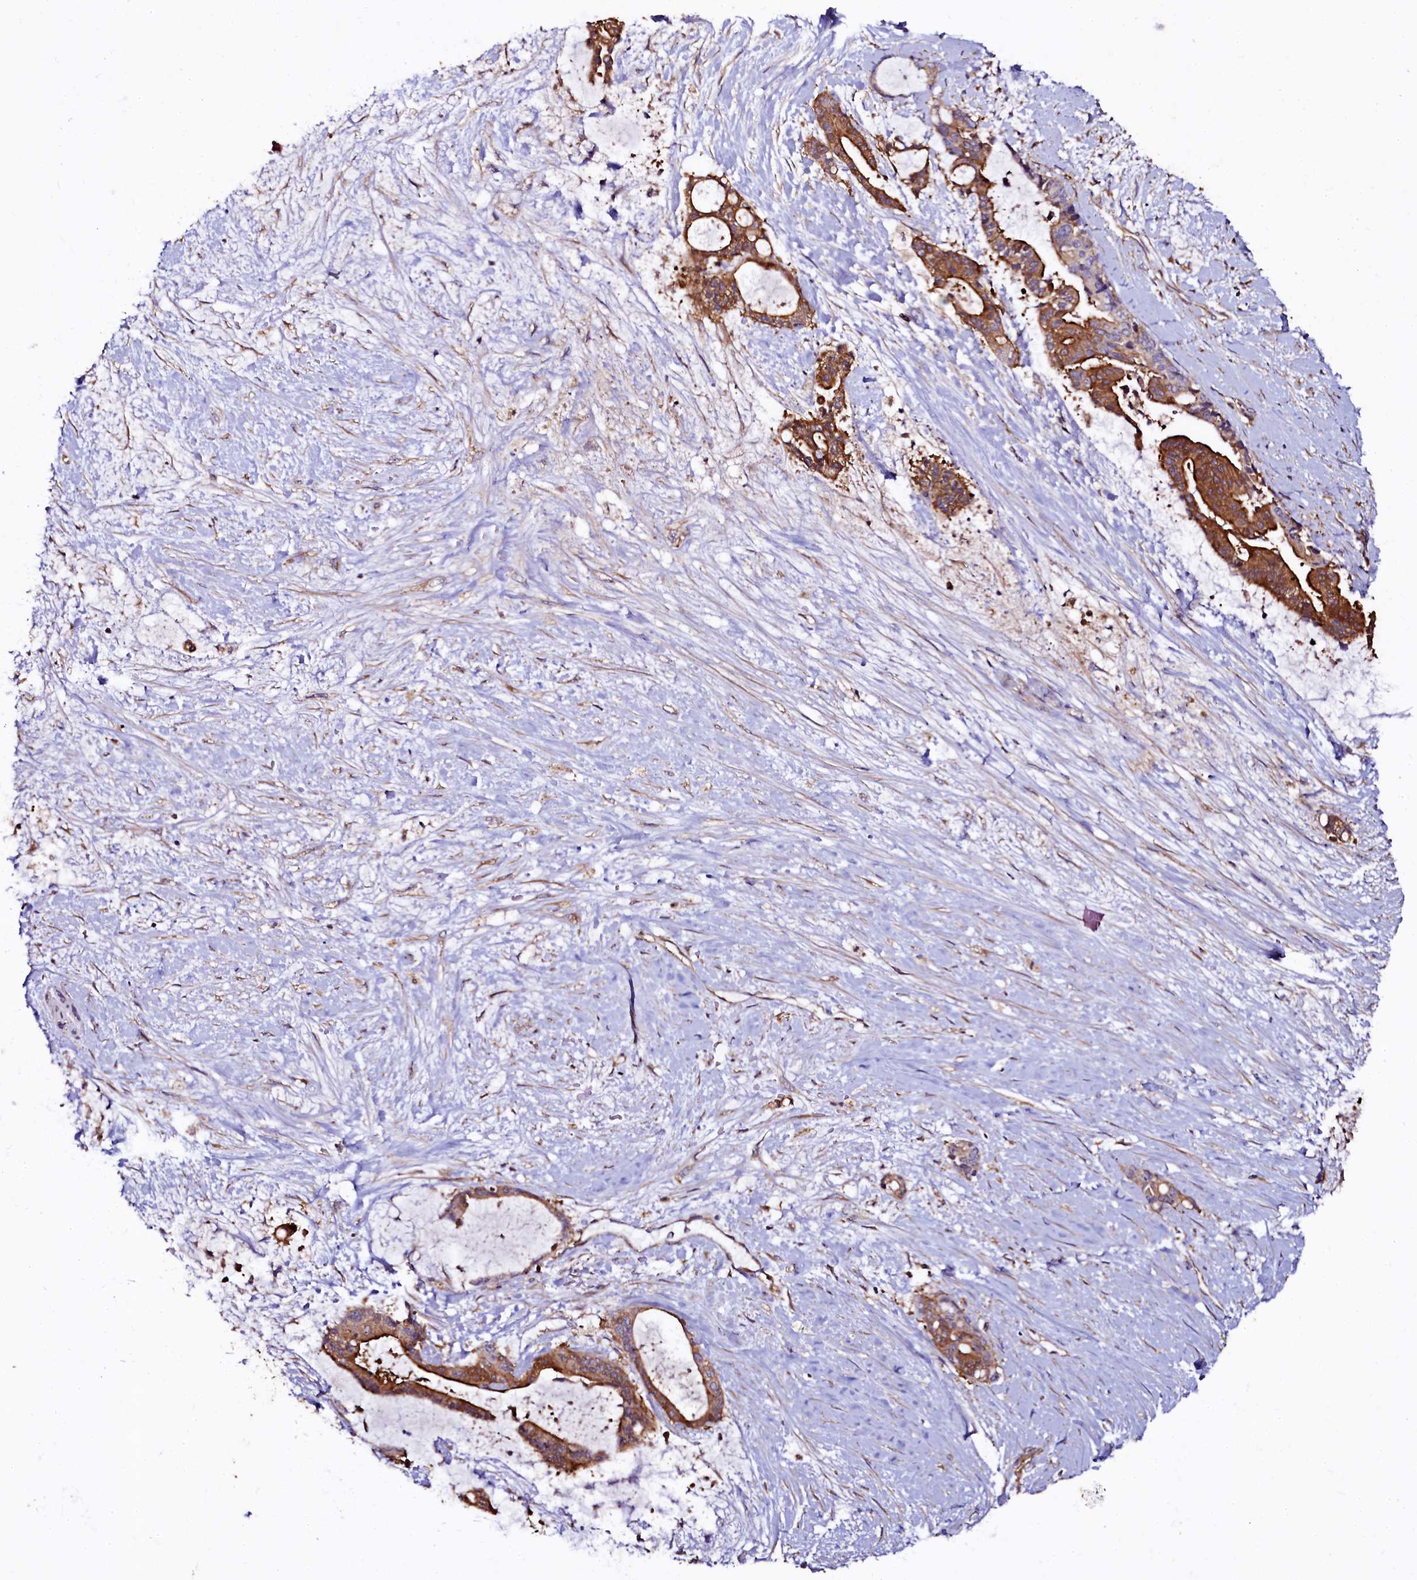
{"staining": {"intensity": "strong", "quantity": "25%-75%", "location": "cytoplasmic/membranous"}, "tissue": "liver cancer", "cell_type": "Tumor cells", "image_type": "cancer", "snomed": [{"axis": "morphology", "description": "Normal tissue, NOS"}, {"axis": "morphology", "description": "Cholangiocarcinoma"}, {"axis": "topography", "description": "Liver"}, {"axis": "topography", "description": "Peripheral nerve tissue"}], "caption": "Immunohistochemistry (IHC) micrograph of liver cancer stained for a protein (brown), which demonstrates high levels of strong cytoplasmic/membranous expression in approximately 25%-75% of tumor cells.", "gene": "APPL2", "patient": {"sex": "female", "age": 73}}